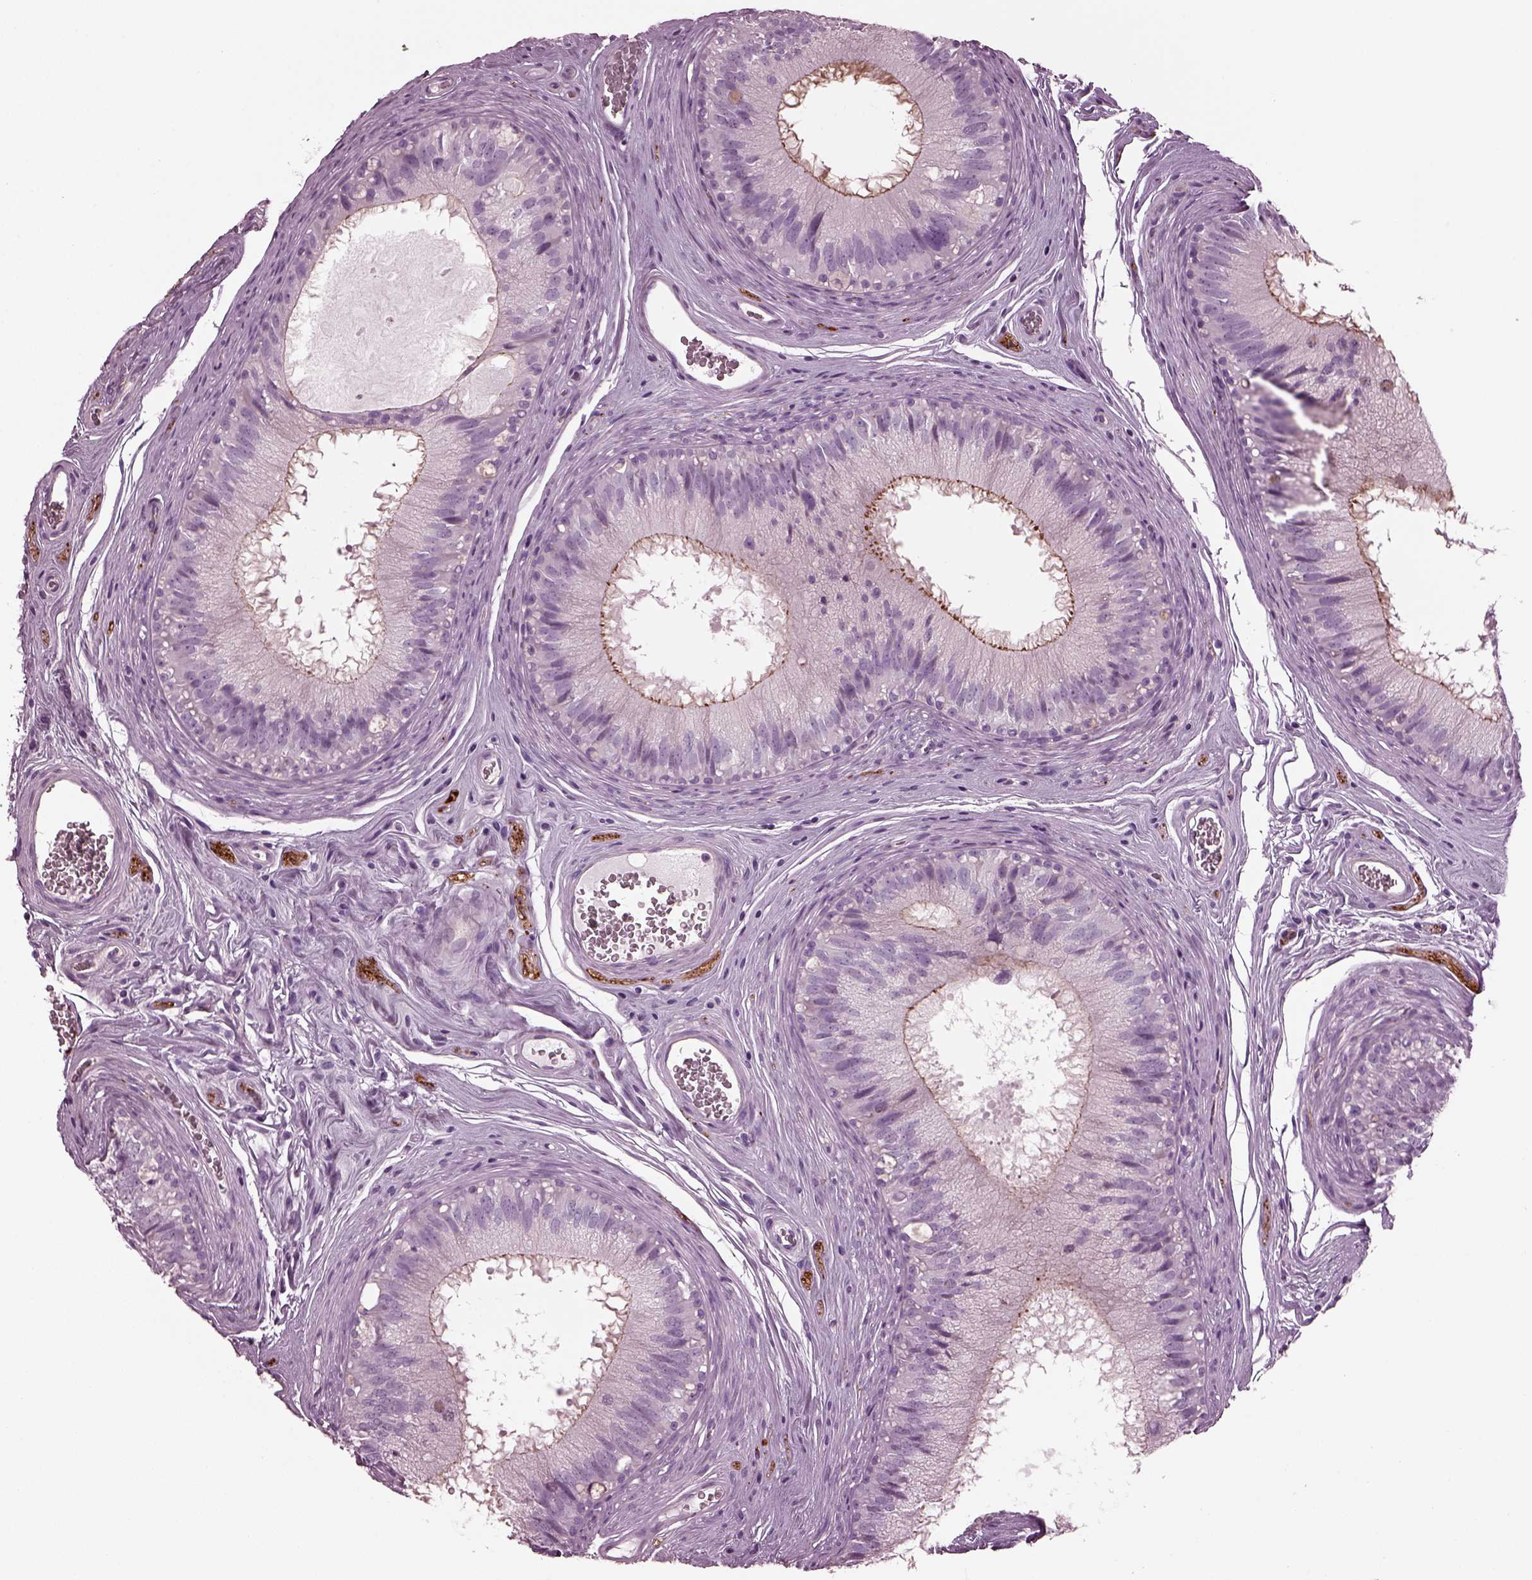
{"staining": {"intensity": "moderate", "quantity": "25%-75%", "location": "cytoplasmic/membranous"}, "tissue": "epididymis", "cell_type": "Glandular cells", "image_type": "normal", "snomed": [{"axis": "morphology", "description": "Normal tissue, NOS"}, {"axis": "topography", "description": "Epididymis"}], "caption": "A high-resolution image shows immunohistochemistry (IHC) staining of normal epididymis, which shows moderate cytoplasmic/membranous positivity in about 25%-75% of glandular cells.", "gene": "GDF11", "patient": {"sex": "male", "age": 37}}